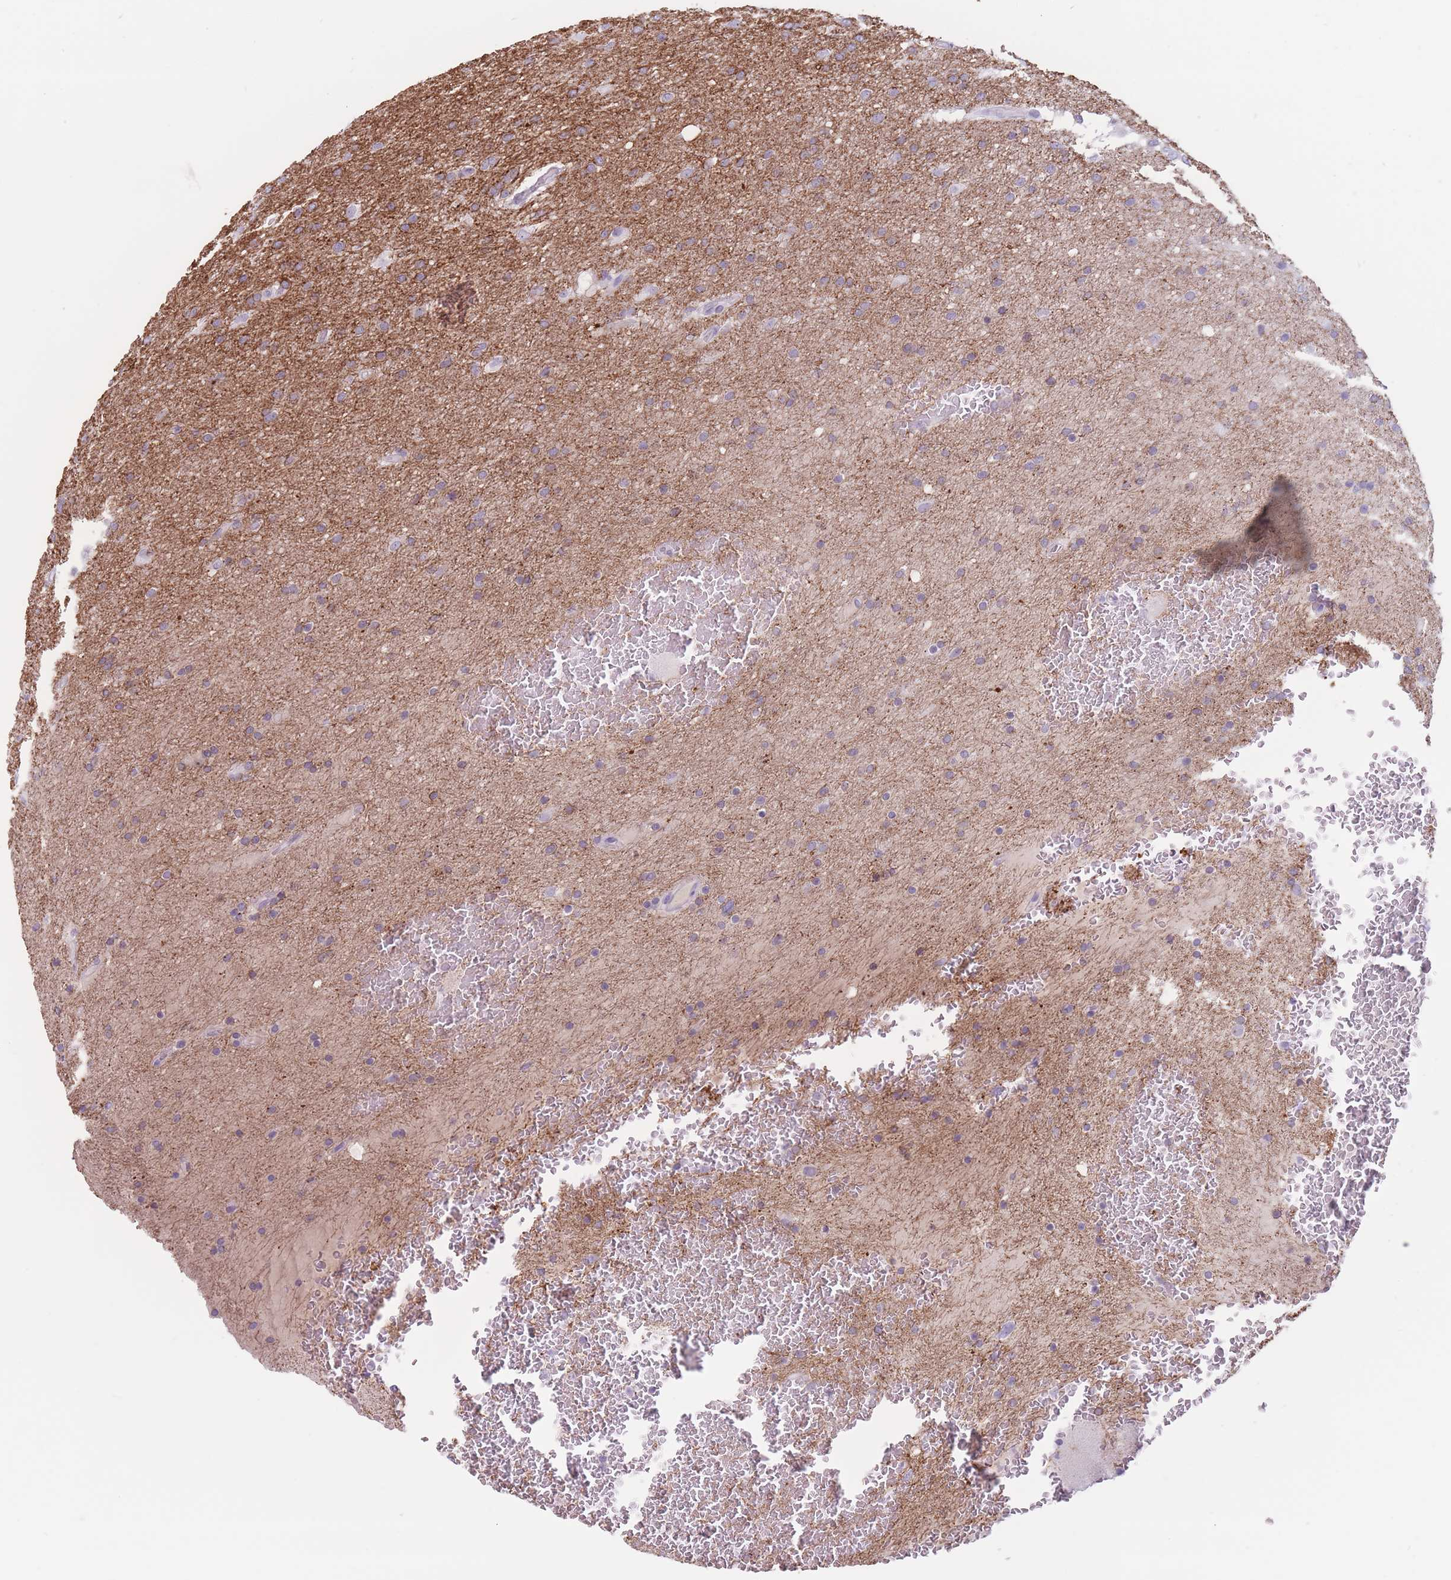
{"staining": {"intensity": "negative", "quantity": "none", "location": "none"}, "tissue": "glioma", "cell_type": "Tumor cells", "image_type": "cancer", "snomed": [{"axis": "morphology", "description": "Glioma, malignant, High grade"}, {"axis": "topography", "description": "Cerebral cortex"}], "caption": "Photomicrograph shows no protein expression in tumor cells of glioma tissue. Brightfield microscopy of IHC stained with DAB (brown) and hematoxylin (blue), captured at high magnification.", "gene": "PNMA3", "patient": {"sex": "female", "age": 36}}